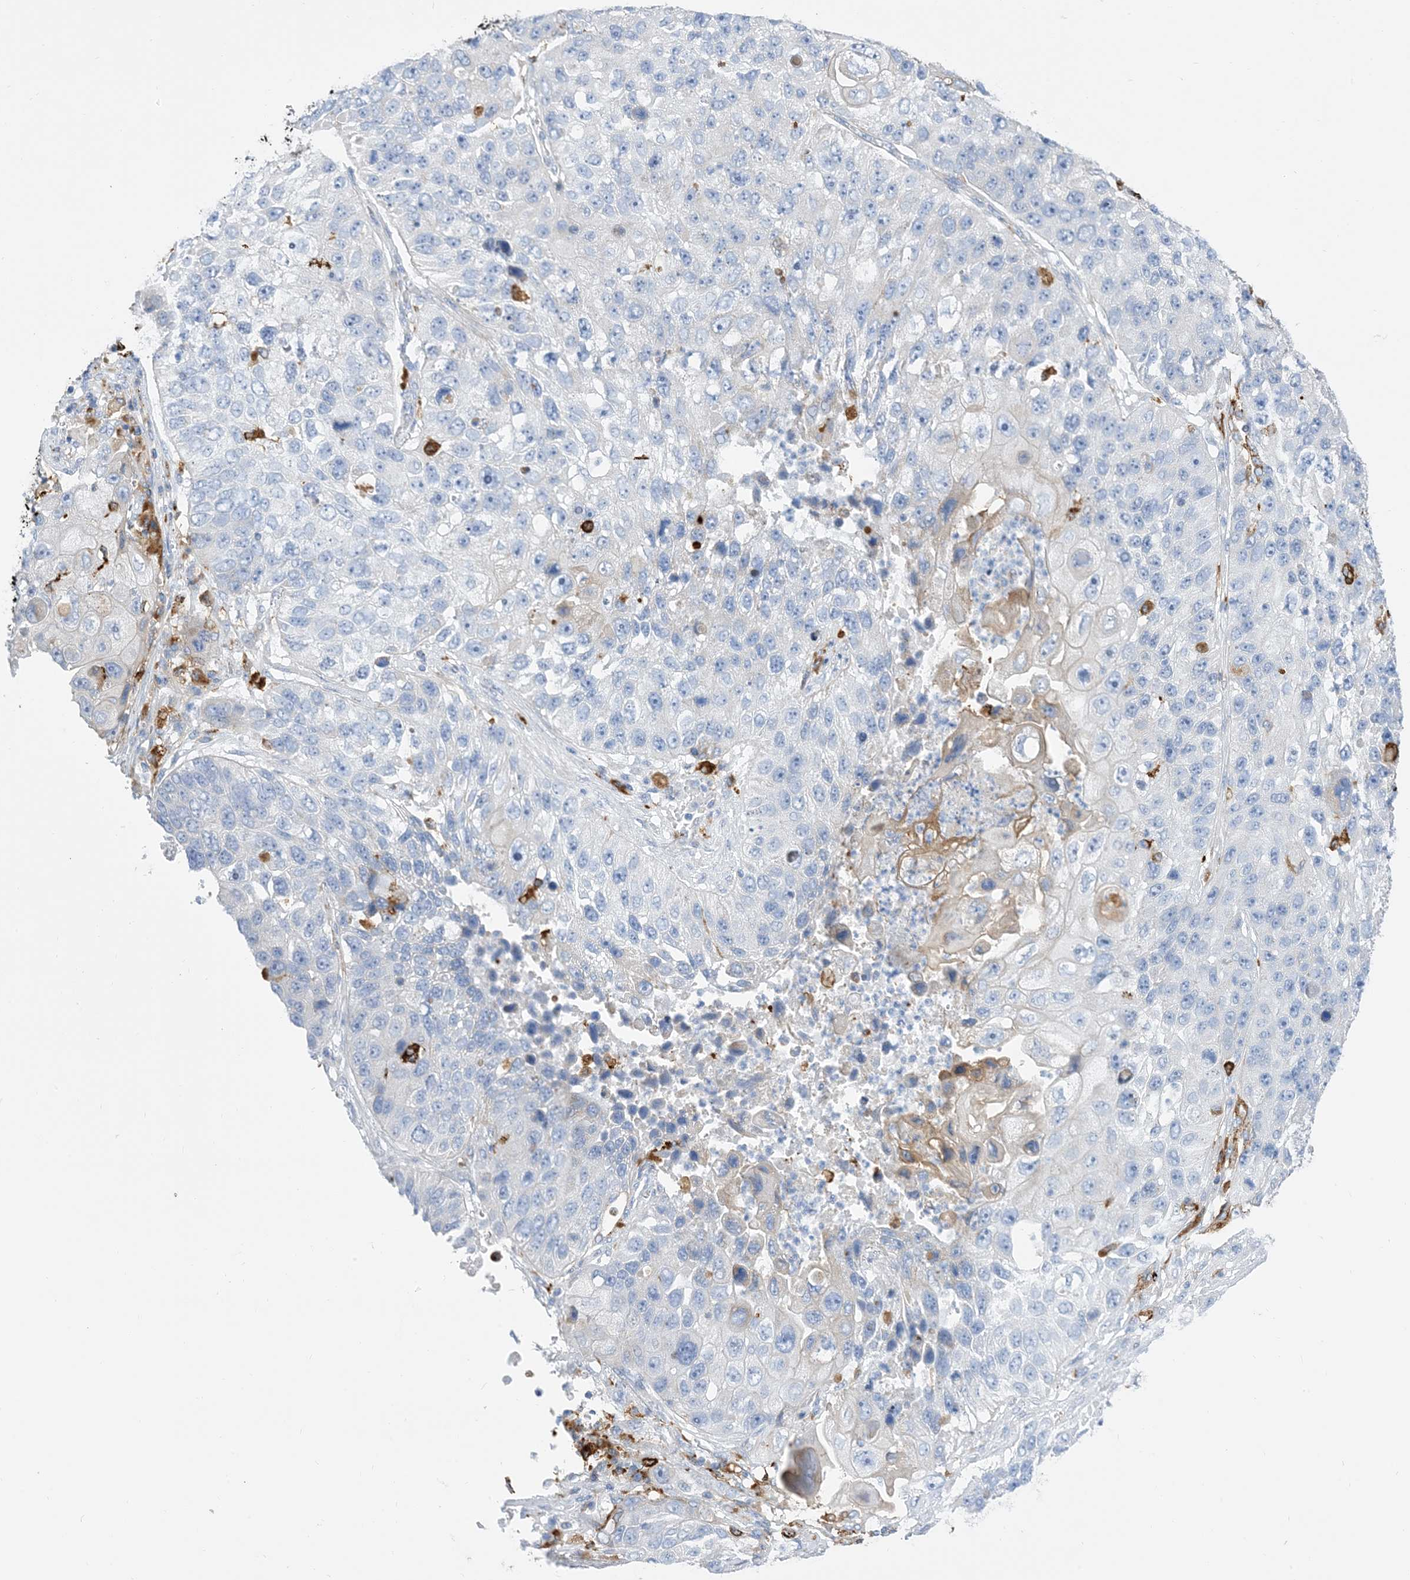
{"staining": {"intensity": "negative", "quantity": "none", "location": "none"}, "tissue": "lung cancer", "cell_type": "Tumor cells", "image_type": "cancer", "snomed": [{"axis": "morphology", "description": "Squamous cell carcinoma, NOS"}, {"axis": "topography", "description": "Lung"}], "caption": "High power microscopy micrograph of an immunohistochemistry image of lung cancer, revealing no significant positivity in tumor cells.", "gene": "DPH3", "patient": {"sex": "male", "age": 61}}